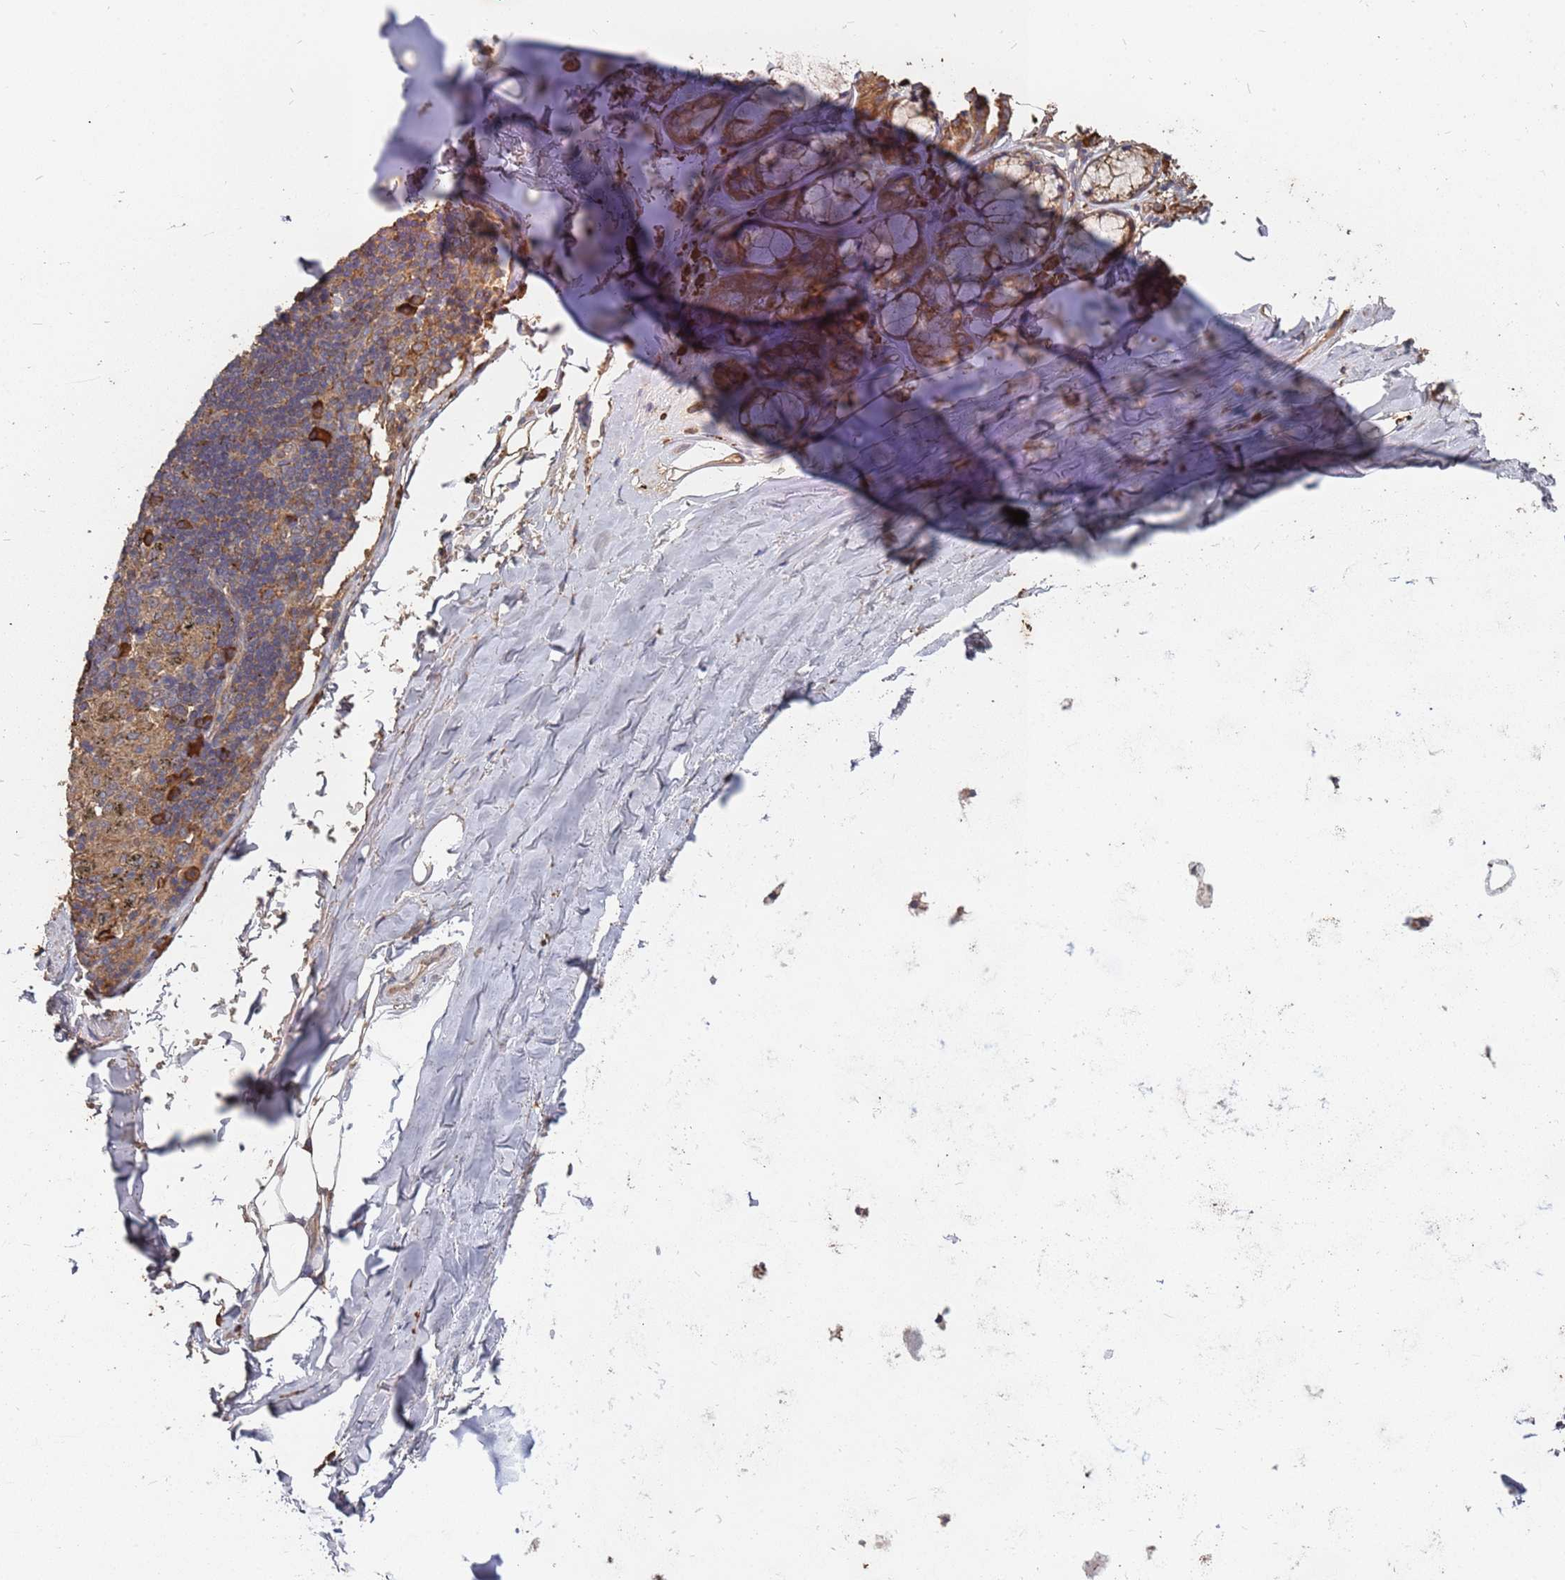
{"staining": {"intensity": "weak", "quantity": "25%-75%", "location": "cytoplasmic/membranous"}, "tissue": "adipose tissue", "cell_type": "Adipocytes", "image_type": "normal", "snomed": [{"axis": "morphology", "description": "Normal tissue, NOS"}, {"axis": "topography", "description": "Lymph node"}, {"axis": "topography", "description": "Bronchus"}], "caption": "Brown immunohistochemical staining in unremarkable human adipose tissue shows weak cytoplasmic/membranous staining in approximately 25%-75% of adipocytes.", "gene": "ATG5", "patient": {"sex": "male", "age": 63}}